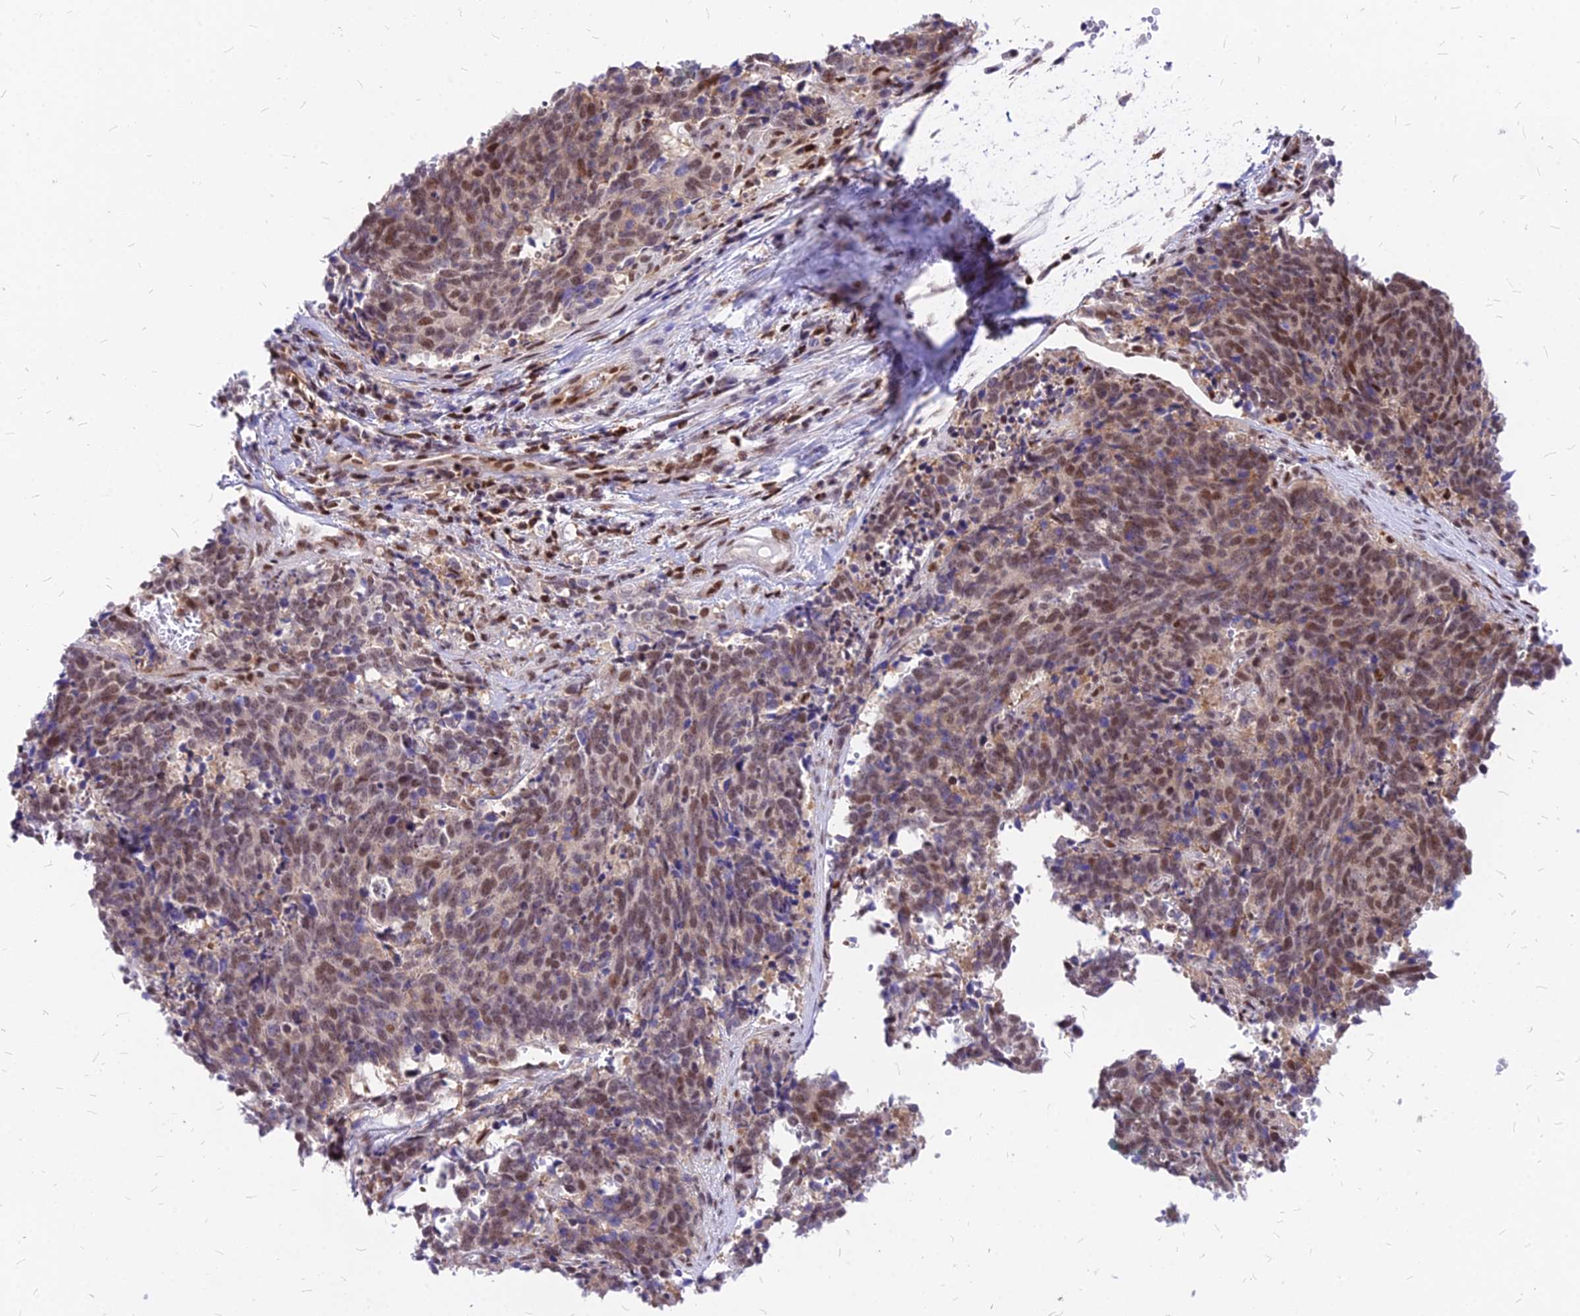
{"staining": {"intensity": "moderate", "quantity": ">75%", "location": "nuclear"}, "tissue": "cervical cancer", "cell_type": "Tumor cells", "image_type": "cancer", "snomed": [{"axis": "morphology", "description": "Squamous cell carcinoma, NOS"}, {"axis": "topography", "description": "Cervix"}], "caption": "Cervical cancer was stained to show a protein in brown. There is medium levels of moderate nuclear positivity in approximately >75% of tumor cells.", "gene": "PAXX", "patient": {"sex": "female", "age": 29}}